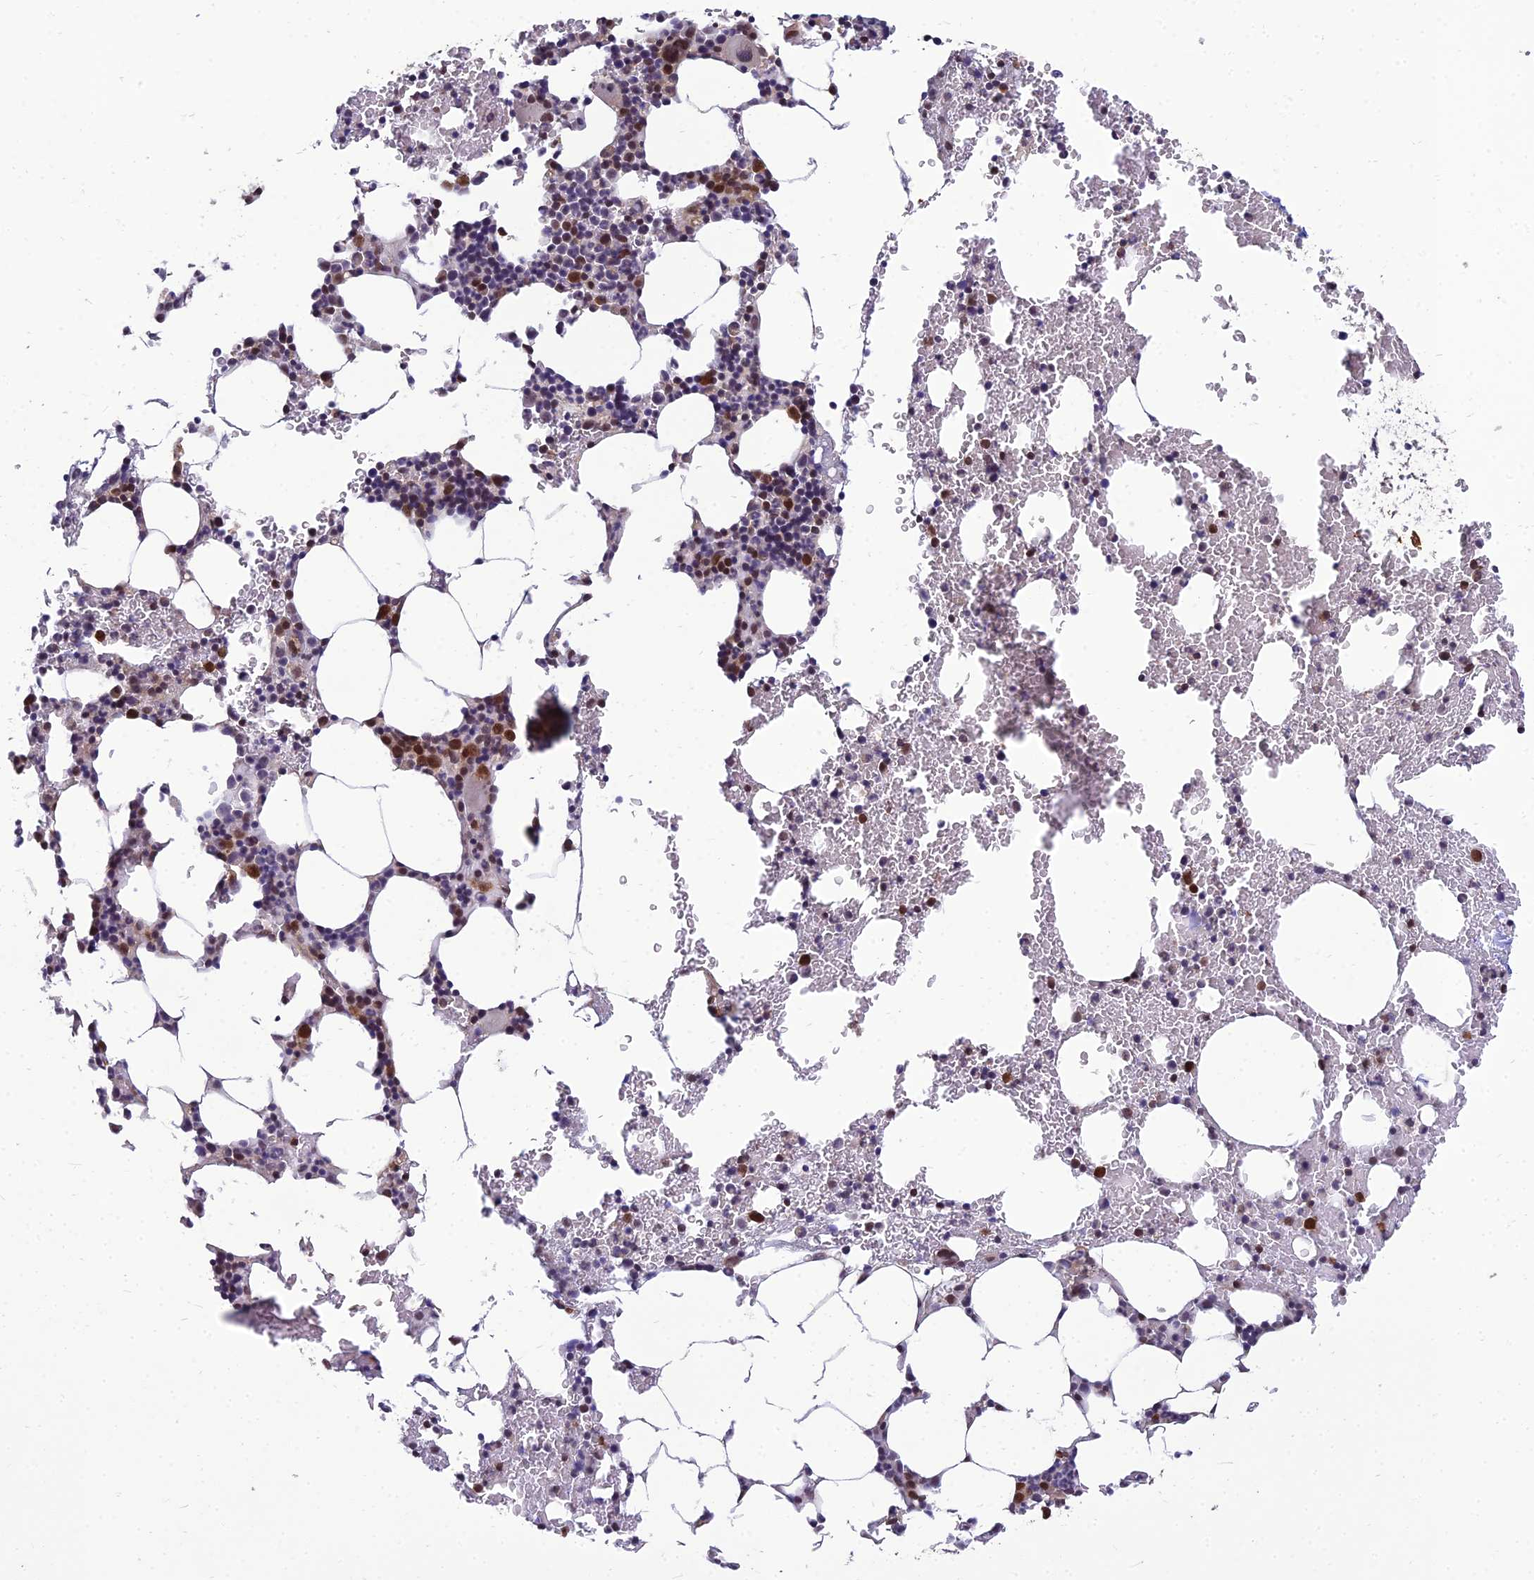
{"staining": {"intensity": "moderate", "quantity": "<25%", "location": "cytoplasmic/membranous,nuclear"}, "tissue": "bone marrow", "cell_type": "Hematopoietic cells", "image_type": "normal", "snomed": [{"axis": "morphology", "description": "Normal tissue, NOS"}, {"axis": "morphology", "description": "Inflammation, NOS"}, {"axis": "topography", "description": "Bone marrow"}], "caption": "A micrograph of human bone marrow stained for a protein exhibits moderate cytoplasmic/membranous,nuclear brown staining in hematopoietic cells. Using DAB (brown) and hematoxylin (blue) stains, captured at high magnification using brightfield microscopy.", "gene": "GRWD1", "patient": {"sex": "male", "age": 41}}